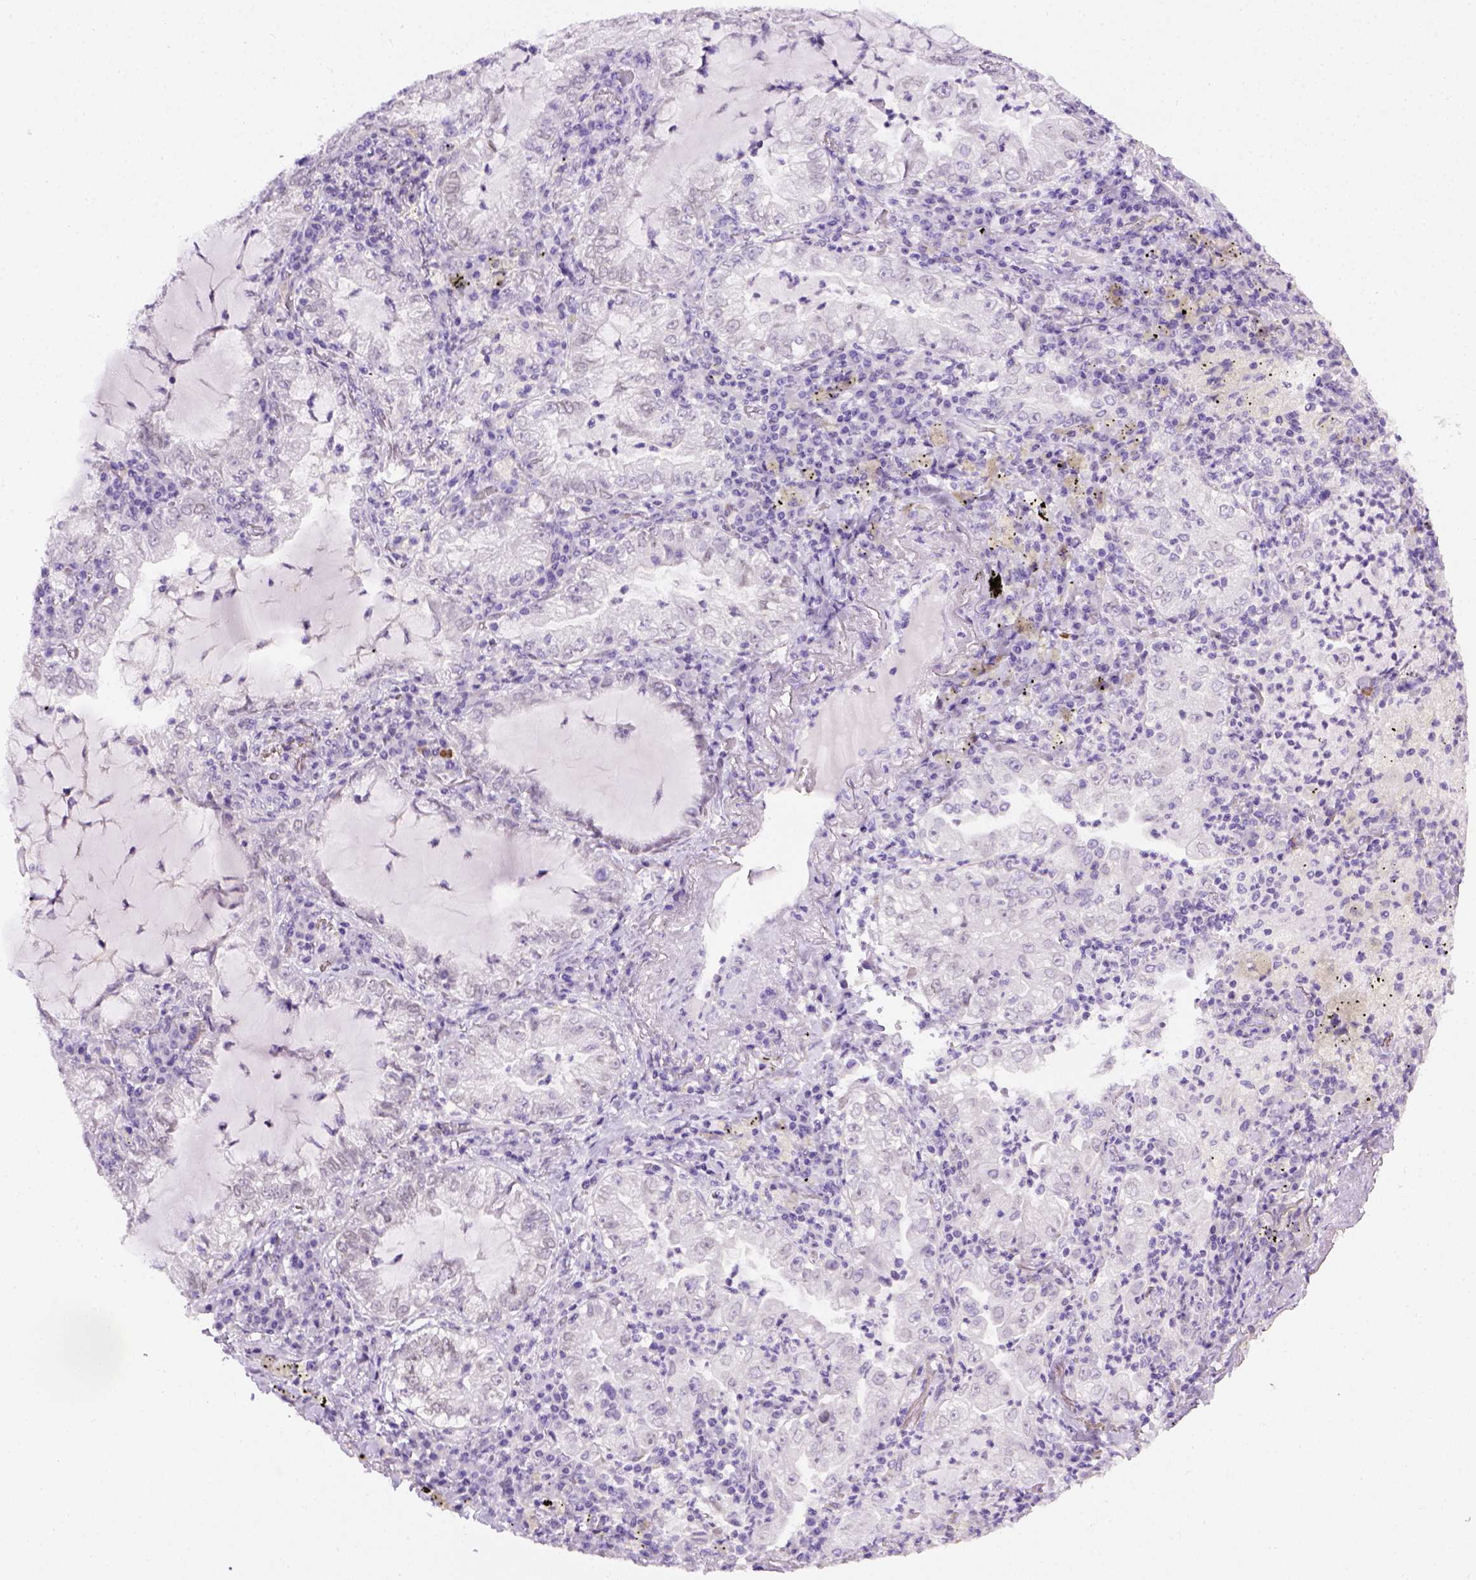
{"staining": {"intensity": "negative", "quantity": "none", "location": "none"}, "tissue": "lung cancer", "cell_type": "Tumor cells", "image_type": "cancer", "snomed": [{"axis": "morphology", "description": "Adenocarcinoma, NOS"}, {"axis": "topography", "description": "Lung"}], "caption": "Lung cancer was stained to show a protein in brown. There is no significant expression in tumor cells.", "gene": "FAM184B", "patient": {"sex": "female", "age": 73}}